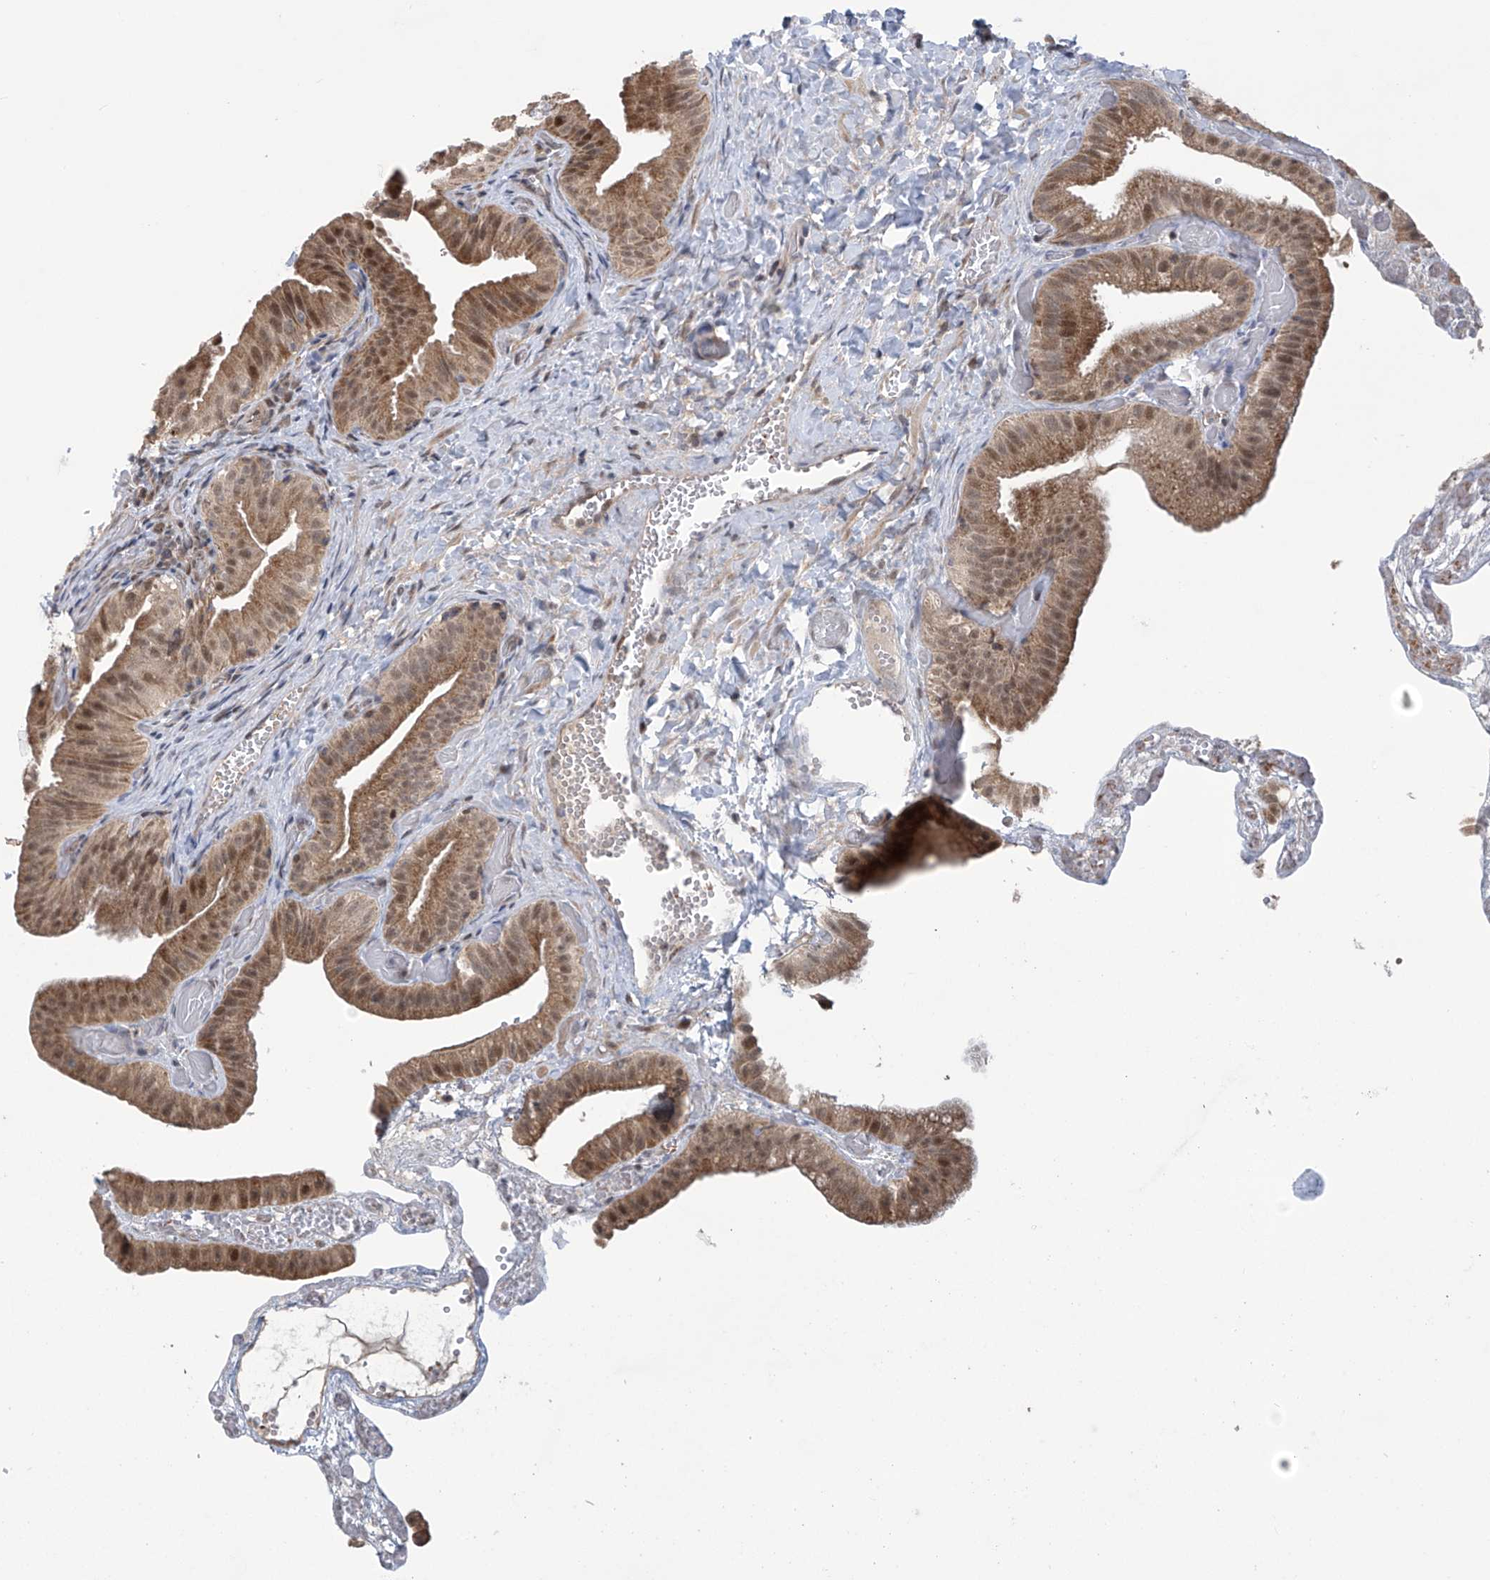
{"staining": {"intensity": "moderate", "quantity": ">75%", "location": "cytoplasmic/membranous,nuclear"}, "tissue": "gallbladder", "cell_type": "Glandular cells", "image_type": "normal", "snomed": [{"axis": "morphology", "description": "Normal tissue, NOS"}, {"axis": "topography", "description": "Gallbladder"}], "caption": "This micrograph reveals unremarkable gallbladder stained with IHC to label a protein in brown. The cytoplasmic/membranous,nuclear of glandular cells show moderate positivity for the protein. Nuclei are counter-stained blue.", "gene": "ABHD13", "patient": {"sex": "female", "age": 64}}